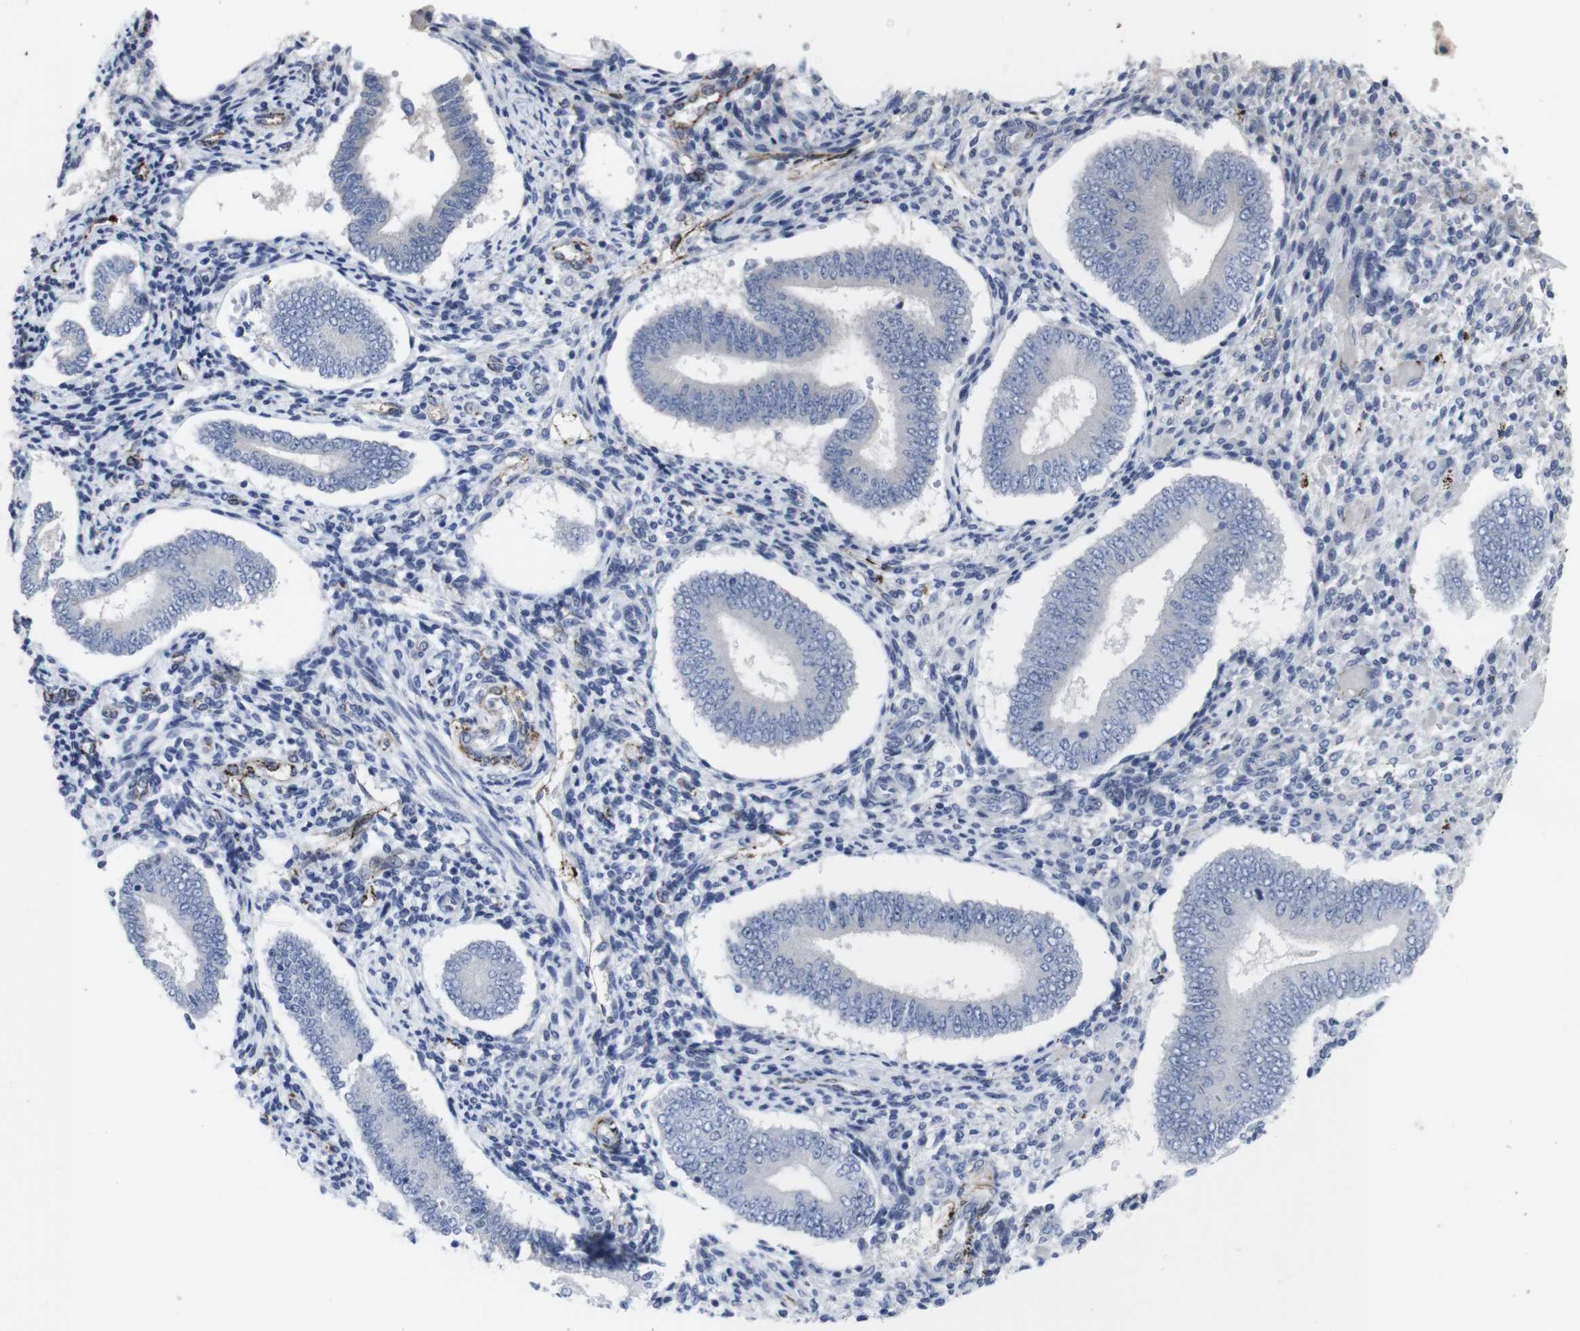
{"staining": {"intensity": "negative", "quantity": "none", "location": "none"}, "tissue": "endometrium", "cell_type": "Cells in endometrial stroma", "image_type": "normal", "snomed": [{"axis": "morphology", "description": "Normal tissue, NOS"}, {"axis": "topography", "description": "Endometrium"}], "caption": "Immunohistochemistry (IHC) photomicrograph of unremarkable endometrium stained for a protein (brown), which exhibits no expression in cells in endometrial stroma.", "gene": "SNCG", "patient": {"sex": "female", "age": 42}}